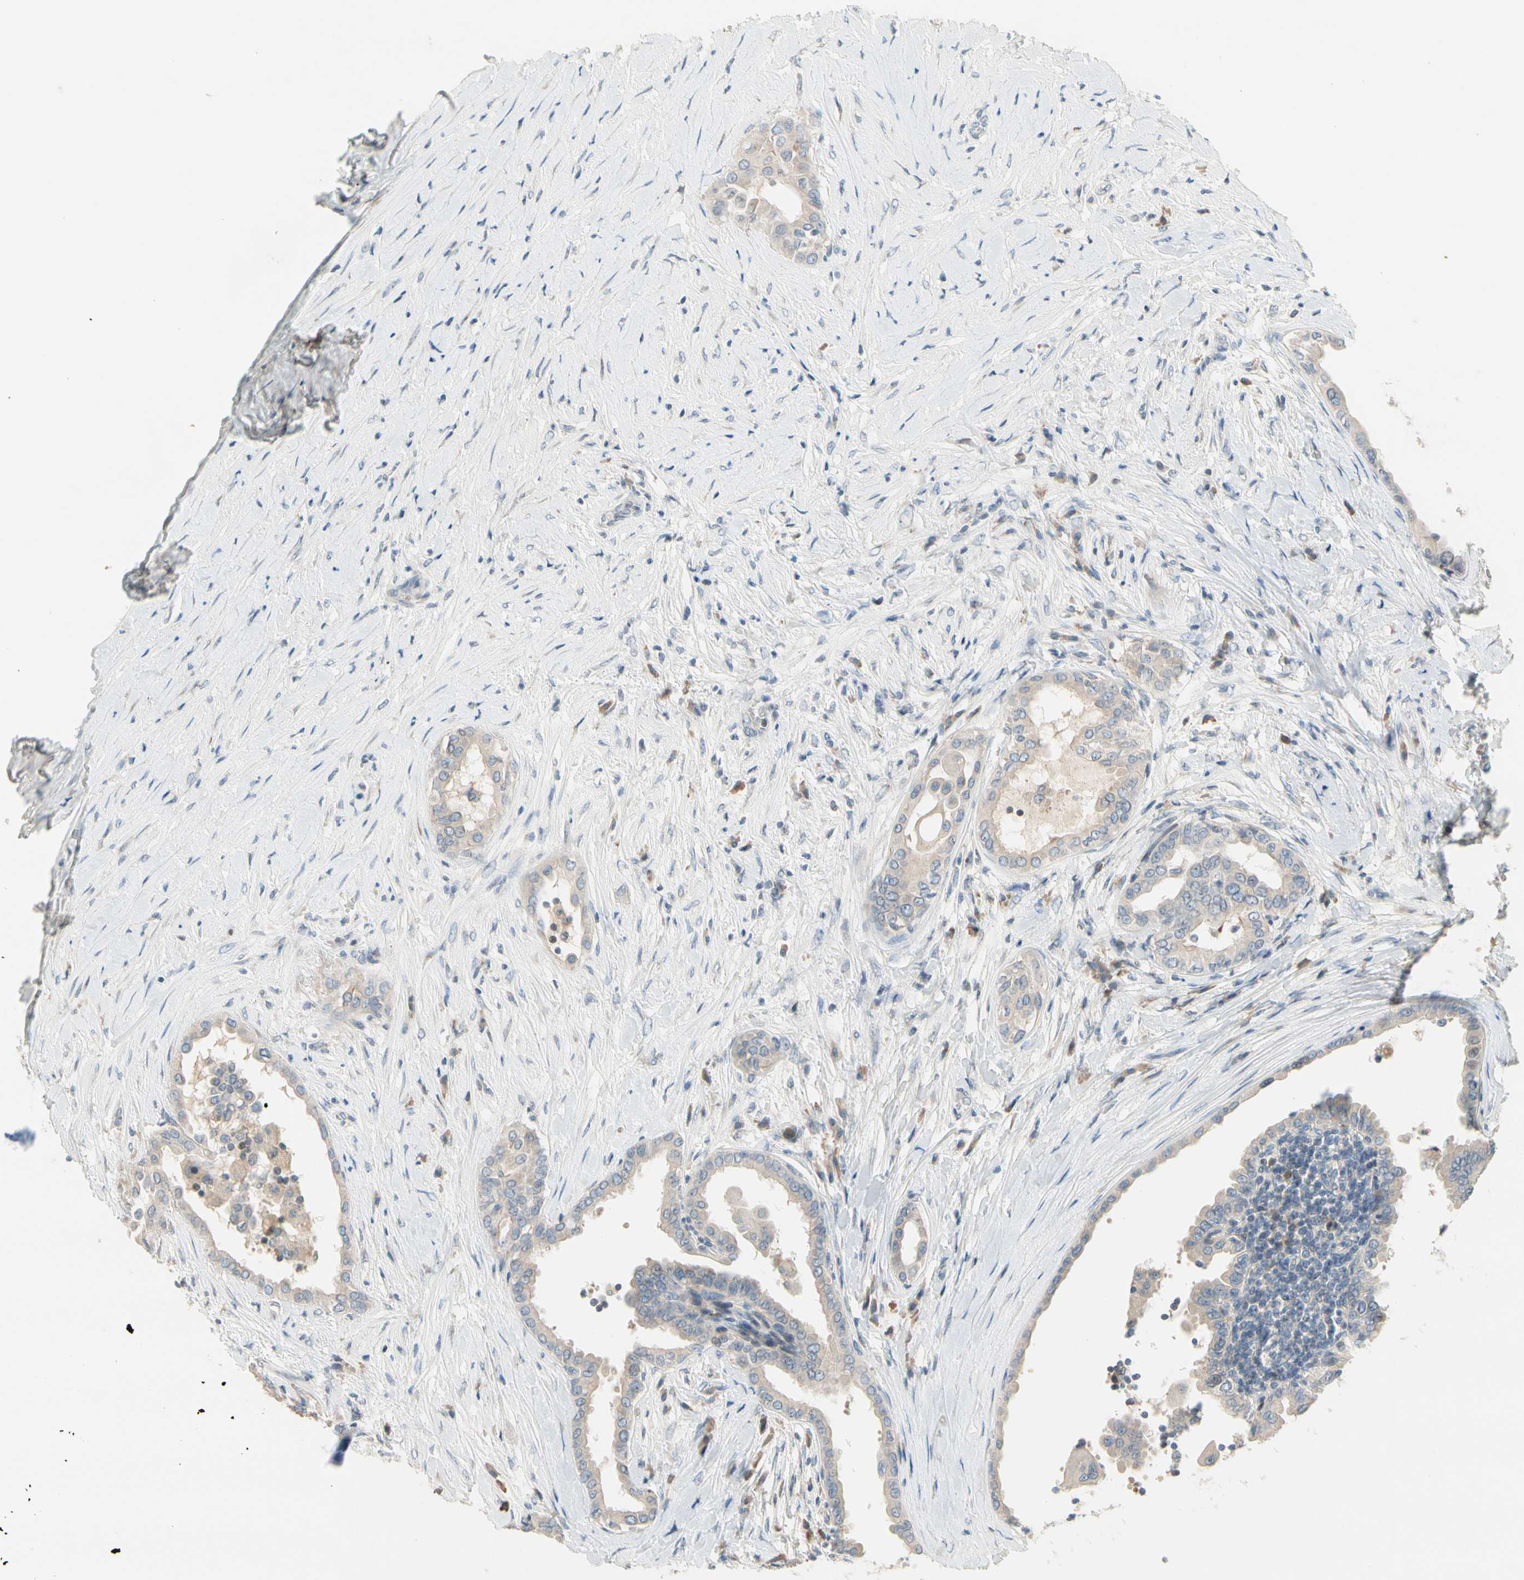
{"staining": {"intensity": "weak", "quantity": ">75%", "location": "cytoplasmic/membranous"}, "tissue": "thyroid cancer", "cell_type": "Tumor cells", "image_type": "cancer", "snomed": [{"axis": "morphology", "description": "Papillary adenocarcinoma, NOS"}, {"axis": "topography", "description": "Thyroid gland"}], "caption": "There is low levels of weak cytoplasmic/membranous positivity in tumor cells of thyroid papillary adenocarcinoma, as demonstrated by immunohistochemical staining (brown color).", "gene": "PIP5K1B", "patient": {"sex": "male", "age": 33}}